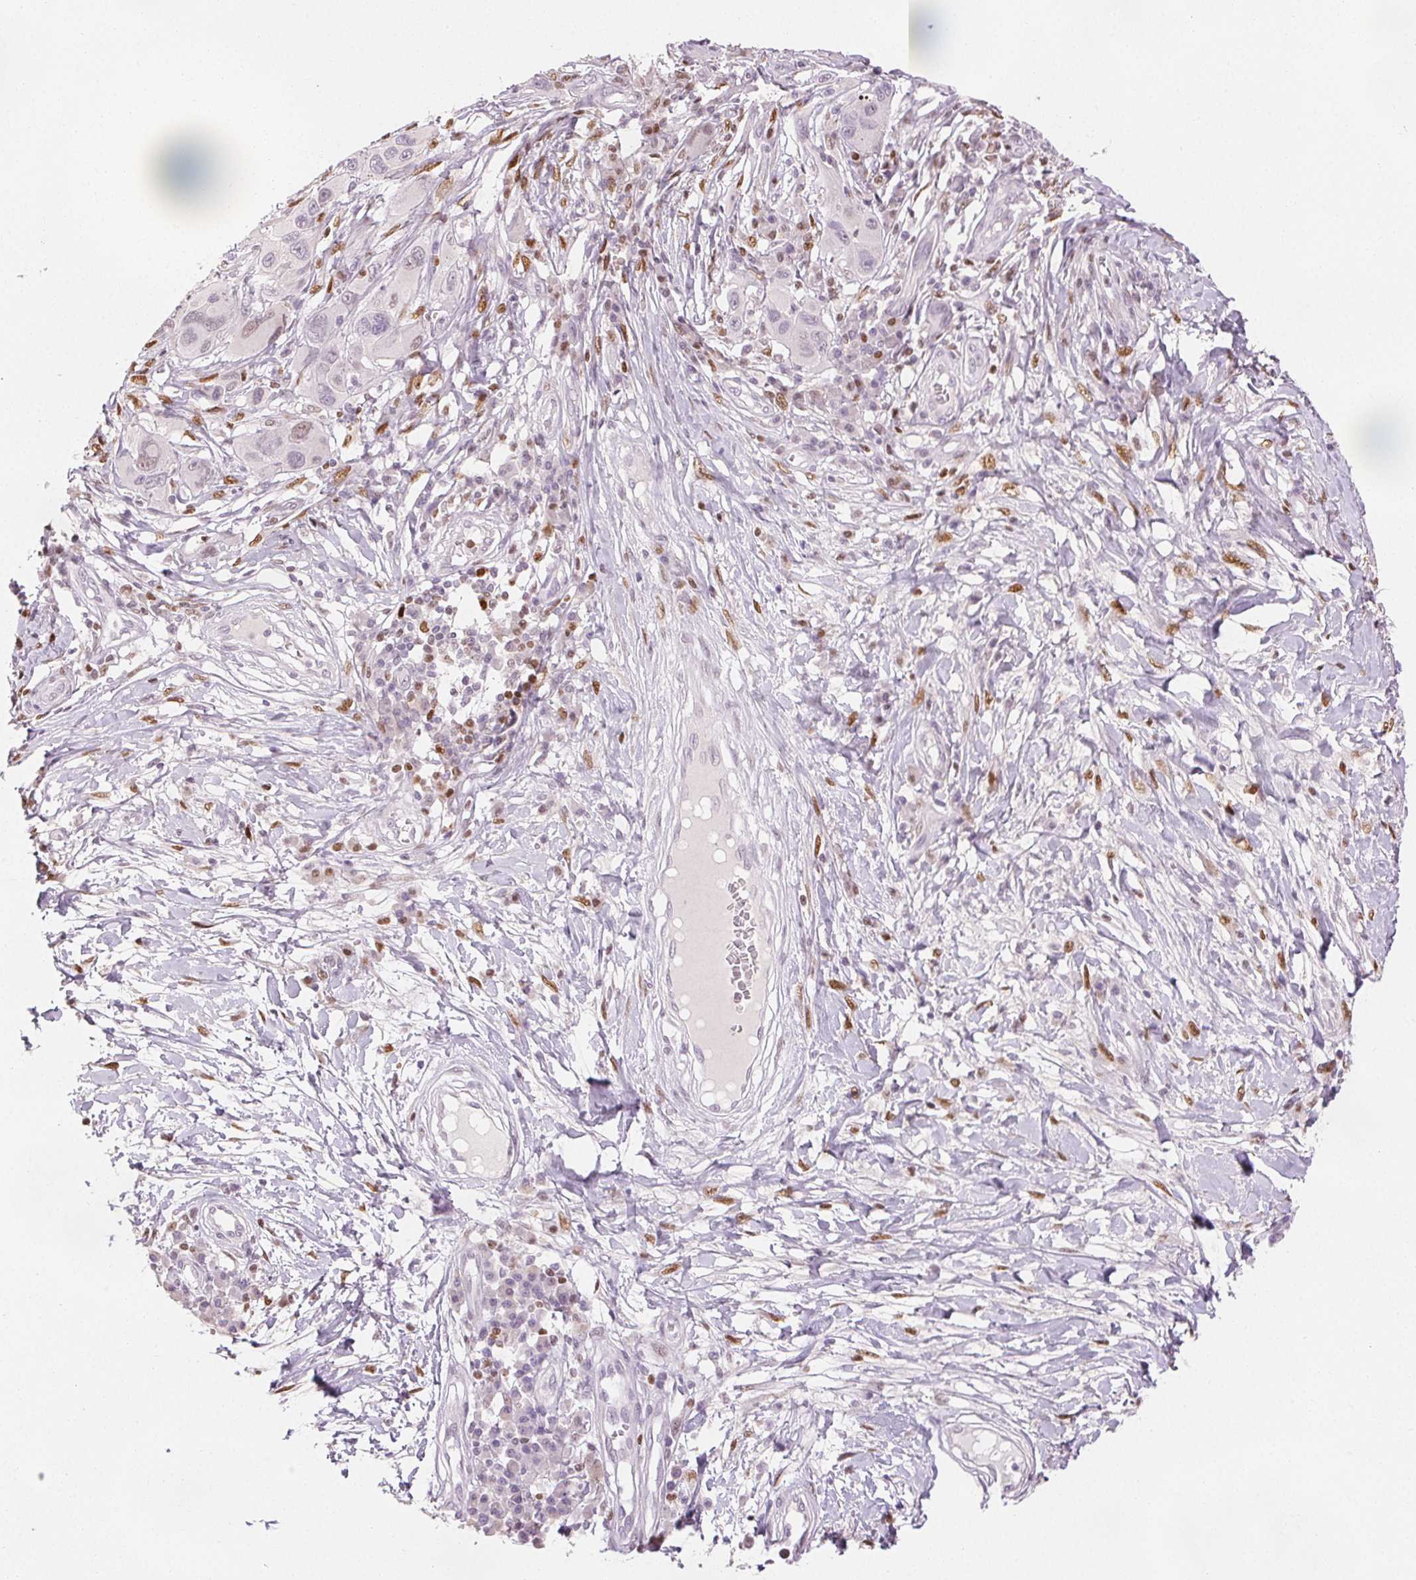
{"staining": {"intensity": "negative", "quantity": "none", "location": "none"}, "tissue": "melanoma", "cell_type": "Tumor cells", "image_type": "cancer", "snomed": [{"axis": "morphology", "description": "Malignant melanoma, NOS"}, {"axis": "topography", "description": "Skin"}], "caption": "Protein analysis of malignant melanoma demonstrates no significant expression in tumor cells.", "gene": "RUNX2", "patient": {"sex": "male", "age": 53}}